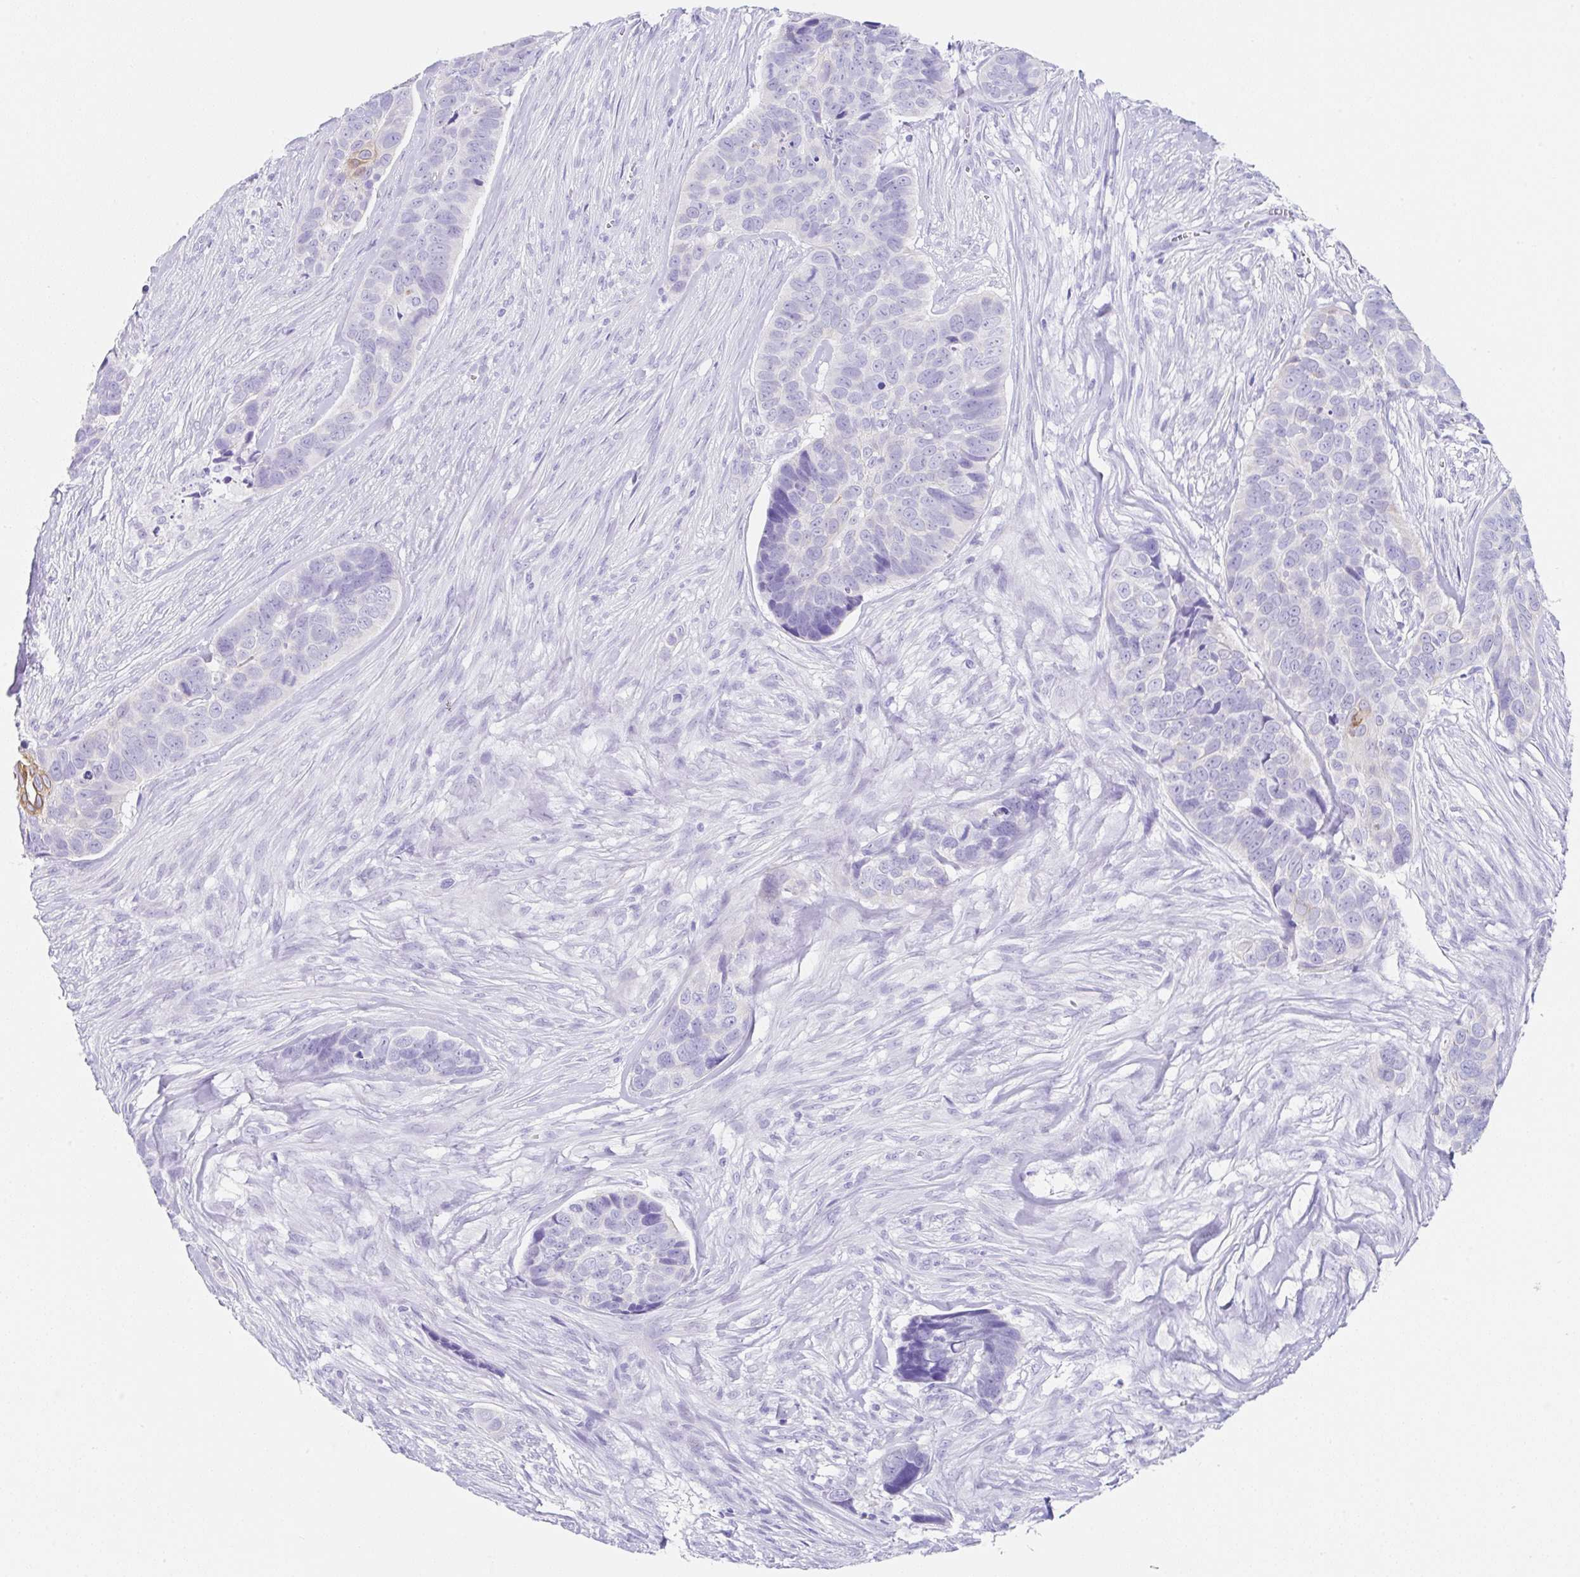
{"staining": {"intensity": "moderate", "quantity": "<25%", "location": "cytoplasmic/membranous"}, "tissue": "skin cancer", "cell_type": "Tumor cells", "image_type": "cancer", "snomed": [{"axis": "morphology", "description": "Basal cell carcinoma"}, {"axis": "topography", "description": "Skin"}], "caption": "This histopathology image reveals immunohistochemistry (IHC) staining of human skin cancer, with low moderate cytoplasmic/membranous expression in approximately <25% of tumor cells.", "gene": "CLDND2", "patient": {"sex": "female", "age": 82}}